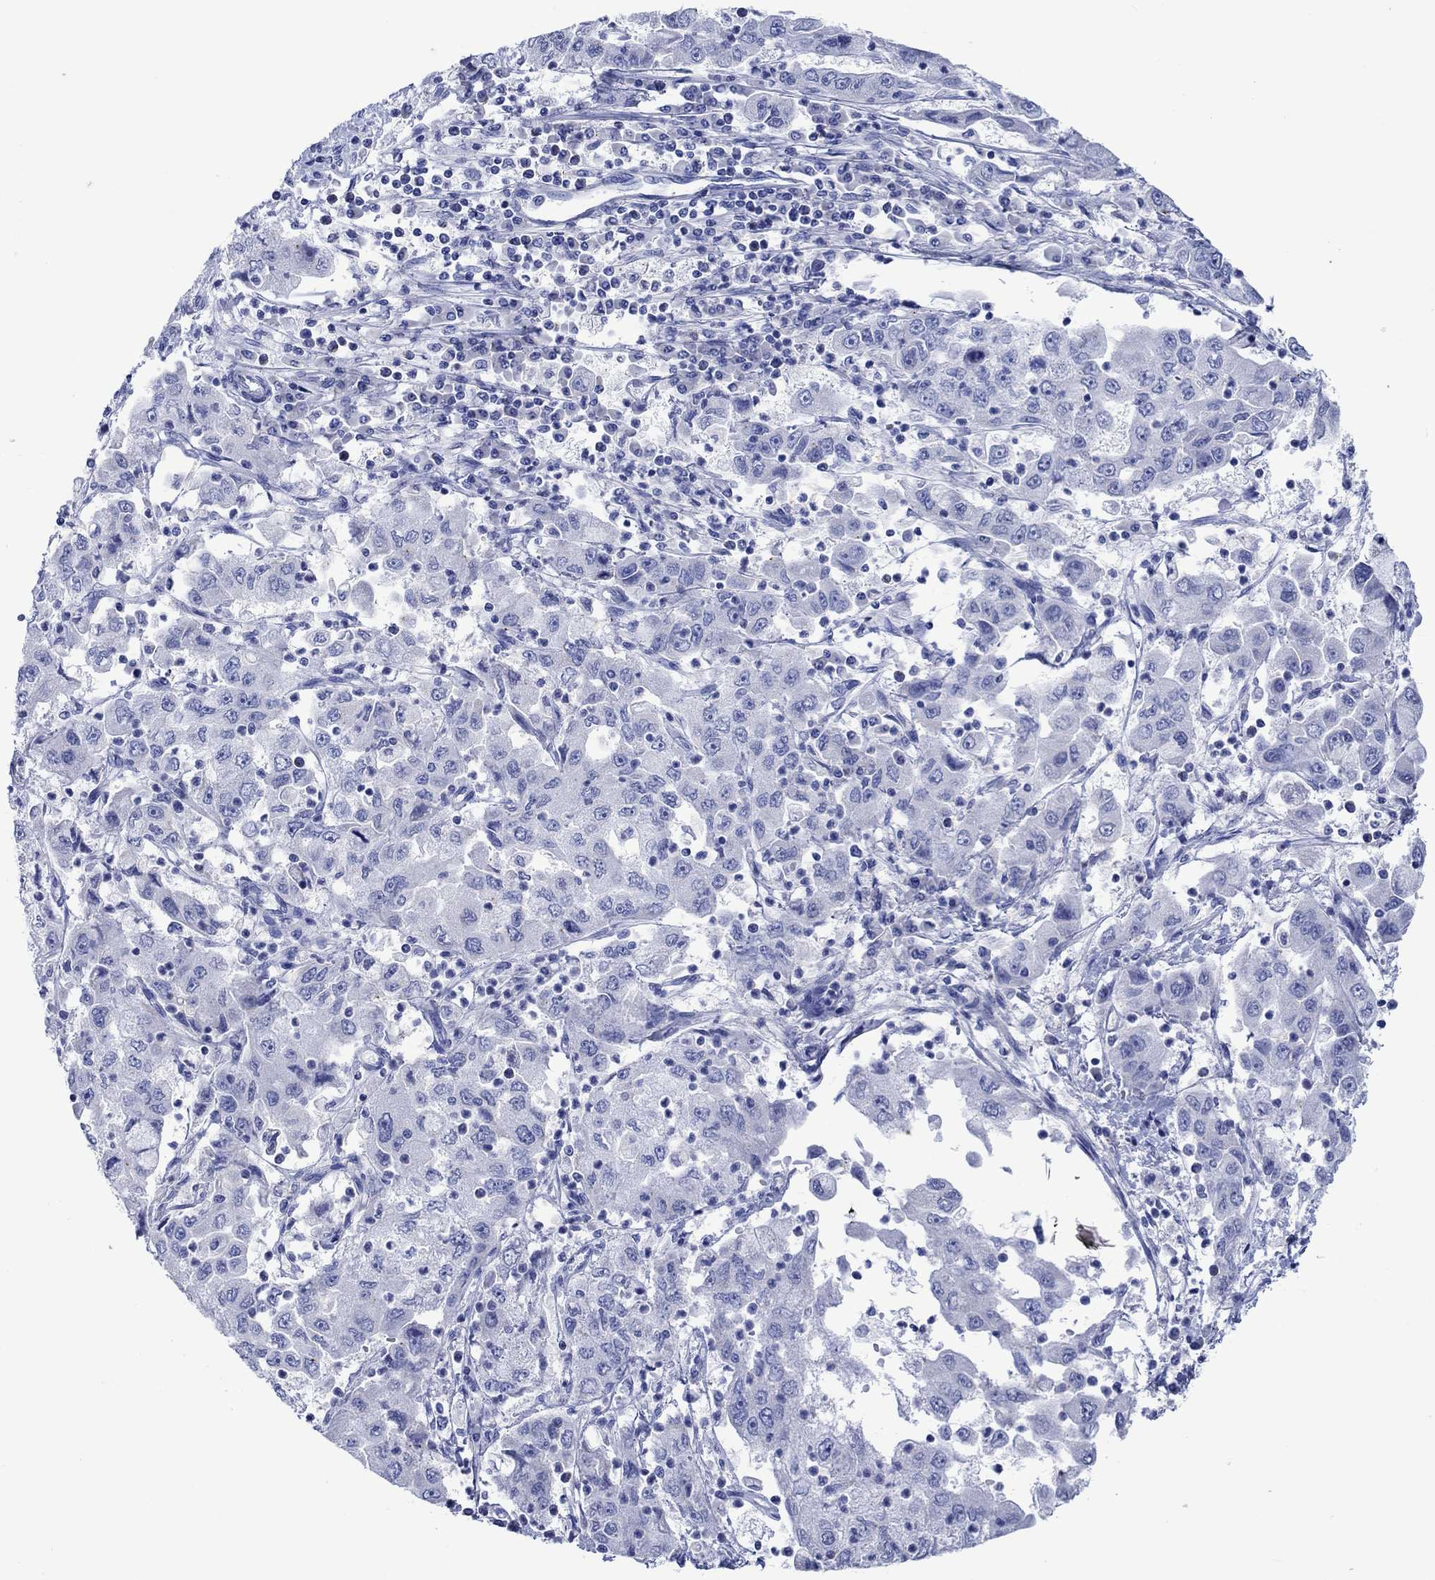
{"staining": {"intensity": "negative", "quantity": "none", "location": "none"}, "tissue": "cervical cancer", "cell_type": "Tumor cells", "image_type": "cancer", "snomed": [{"axis": "morphology", "description": "Squamous cell carcinoma, NOS"}, {"axis": "topography", "description": "Cervix"}], "caption": "Tumor cells show no significant expression in squamous cell carcinoma (cervical).", "gene": "CPLX2", "patient": {"sex": "female", "age": 36}}